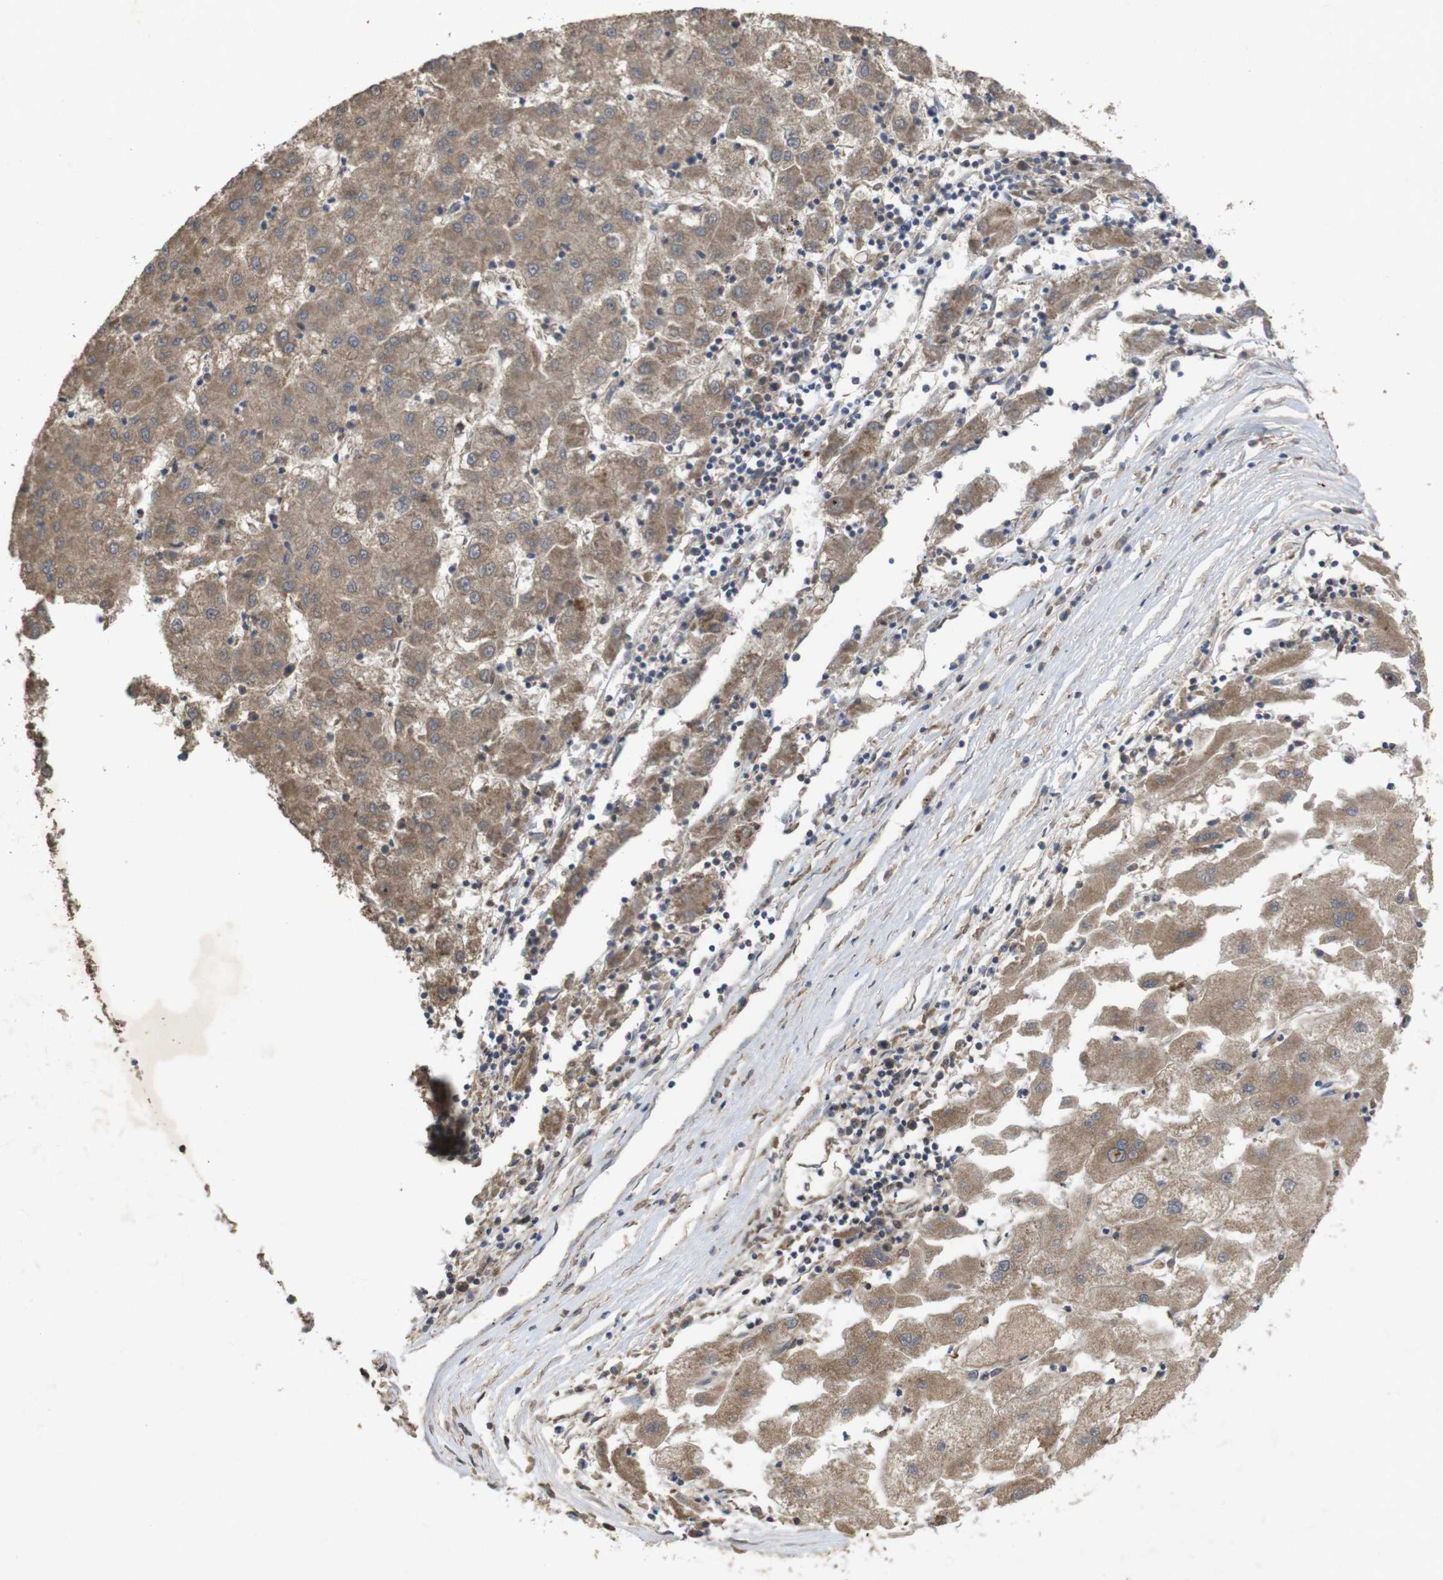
{"staining": {"intensity": "moderate", "quantity": ">75%", "location": "cytoplasmic/membranous"}, "tissue": "liver cancer", "cell_type": "Tumor cells", "image_type": "cancer", "snomed": [{"axis": "morphology", "description": "Carcinoma, Hepatocellular, NOS"}, {"axis": "topography", "description": "Liver"}], "caption": "IHC image of neoplastic tissue: human liver hepatocellular carcinoma stained using immunohistochemistry reveals medium levels of moderate protein expression localized specifically in the cytoplasmic/membranous of tumor cells, appearing as a cytoplasmic/membranous brown color.", "gene": "KCNS3", "patient": {"sex": "male", "age": 72}}